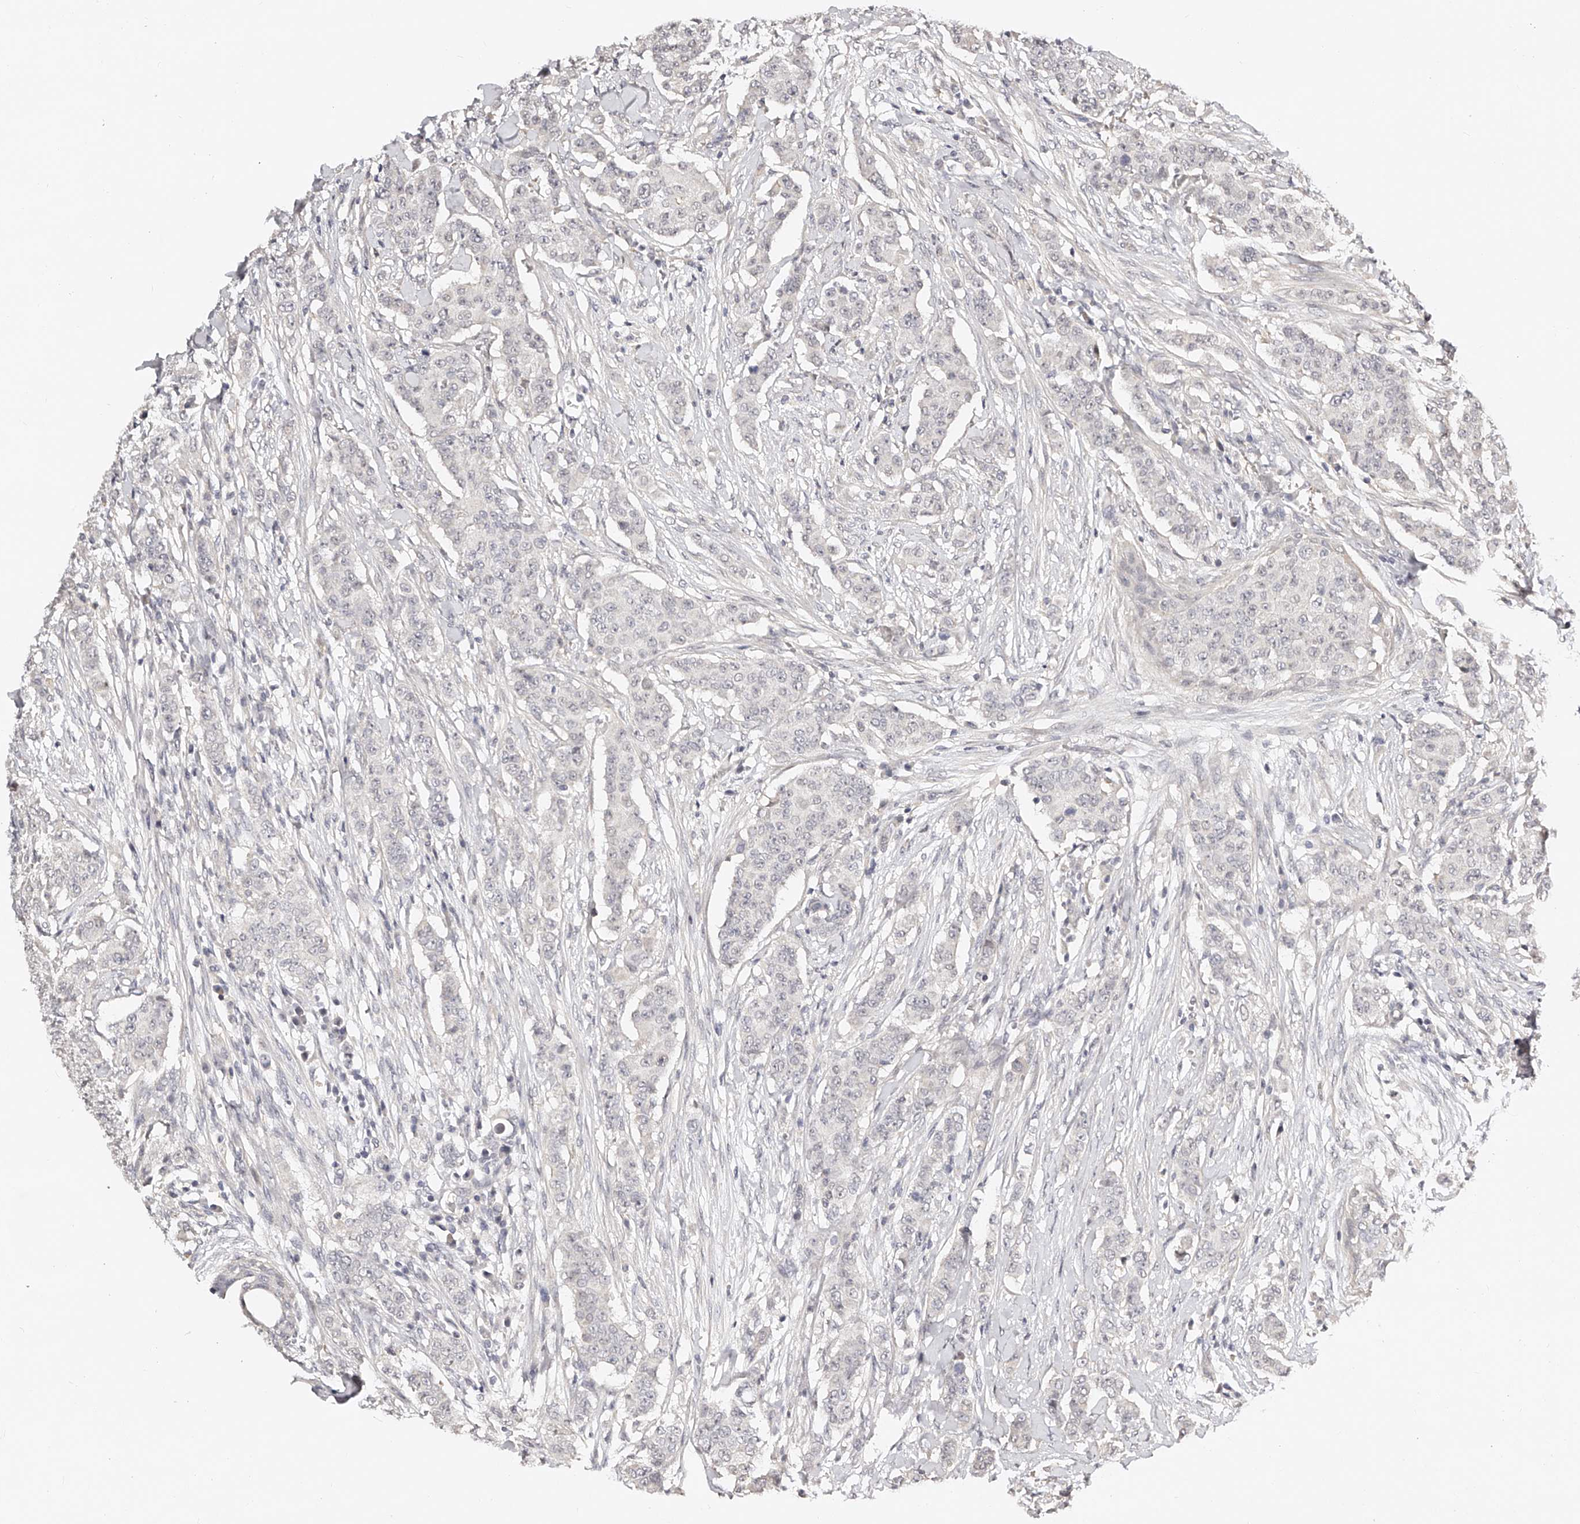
{"staining": {"intensity": "negative", "quantity": "none", "location": "none"}, "tissue": "breast cancer", "cell_type": "Tumor cells", "image_type": "cancer", "snomed": [{"axis": "morphology", "description": "Duct carcinoma"}, {"axis": "topography", "description": "Breast"}], "caption": "Immunohistochemistry (IHC) image of neoplastic tissue: breast cancer (intraductal carcinoma) stained with DAB (3,3'-diaminobenzidine) exhibits no significant protein expression in tumor cells.", "gene": "ZNF789", "patient": {"sex": "female", "age": 40}}